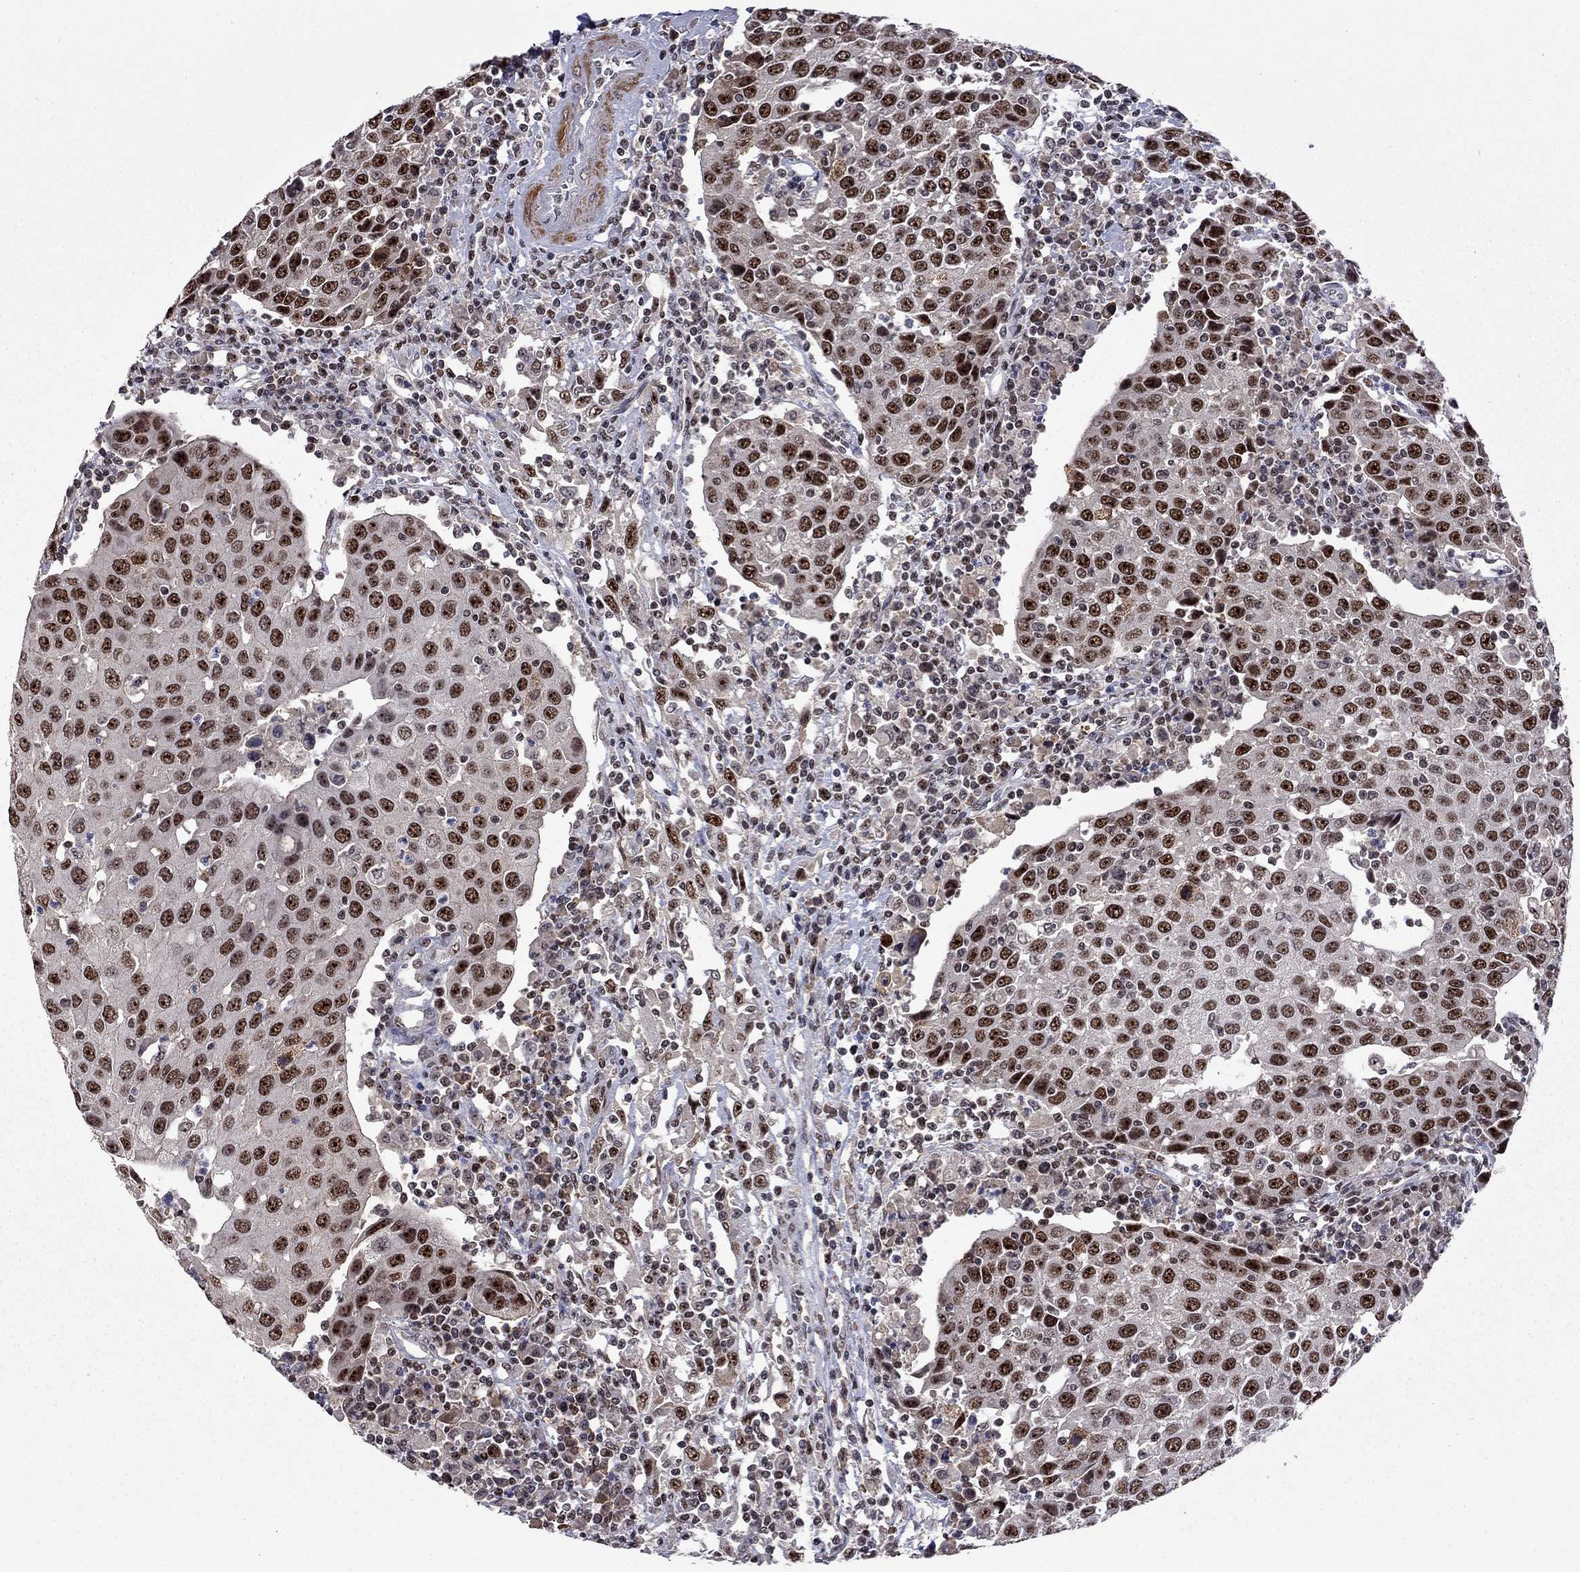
{"staining": {"intensity": "strong", "quantity": ">75%", "location": "nuclear"}, "tissue": "urothelial cancer", "cell_type": "Tumor cells", "image_type": "cancer", "snomed": [{"axis": "morphology", "description": "Urothelial carcinoma, High grade"}, {"axis": "topography", "description": "Urinary bladder"}], "caption": "The micrograph reveals immunohistochemical staining of urothelial carcinoma (high-grade). There is strong nuclear expression is appreciated in about >75% of tumor cells.", "gene": "SPOUT1", "patient": {"sex": "female", "age": 85}}